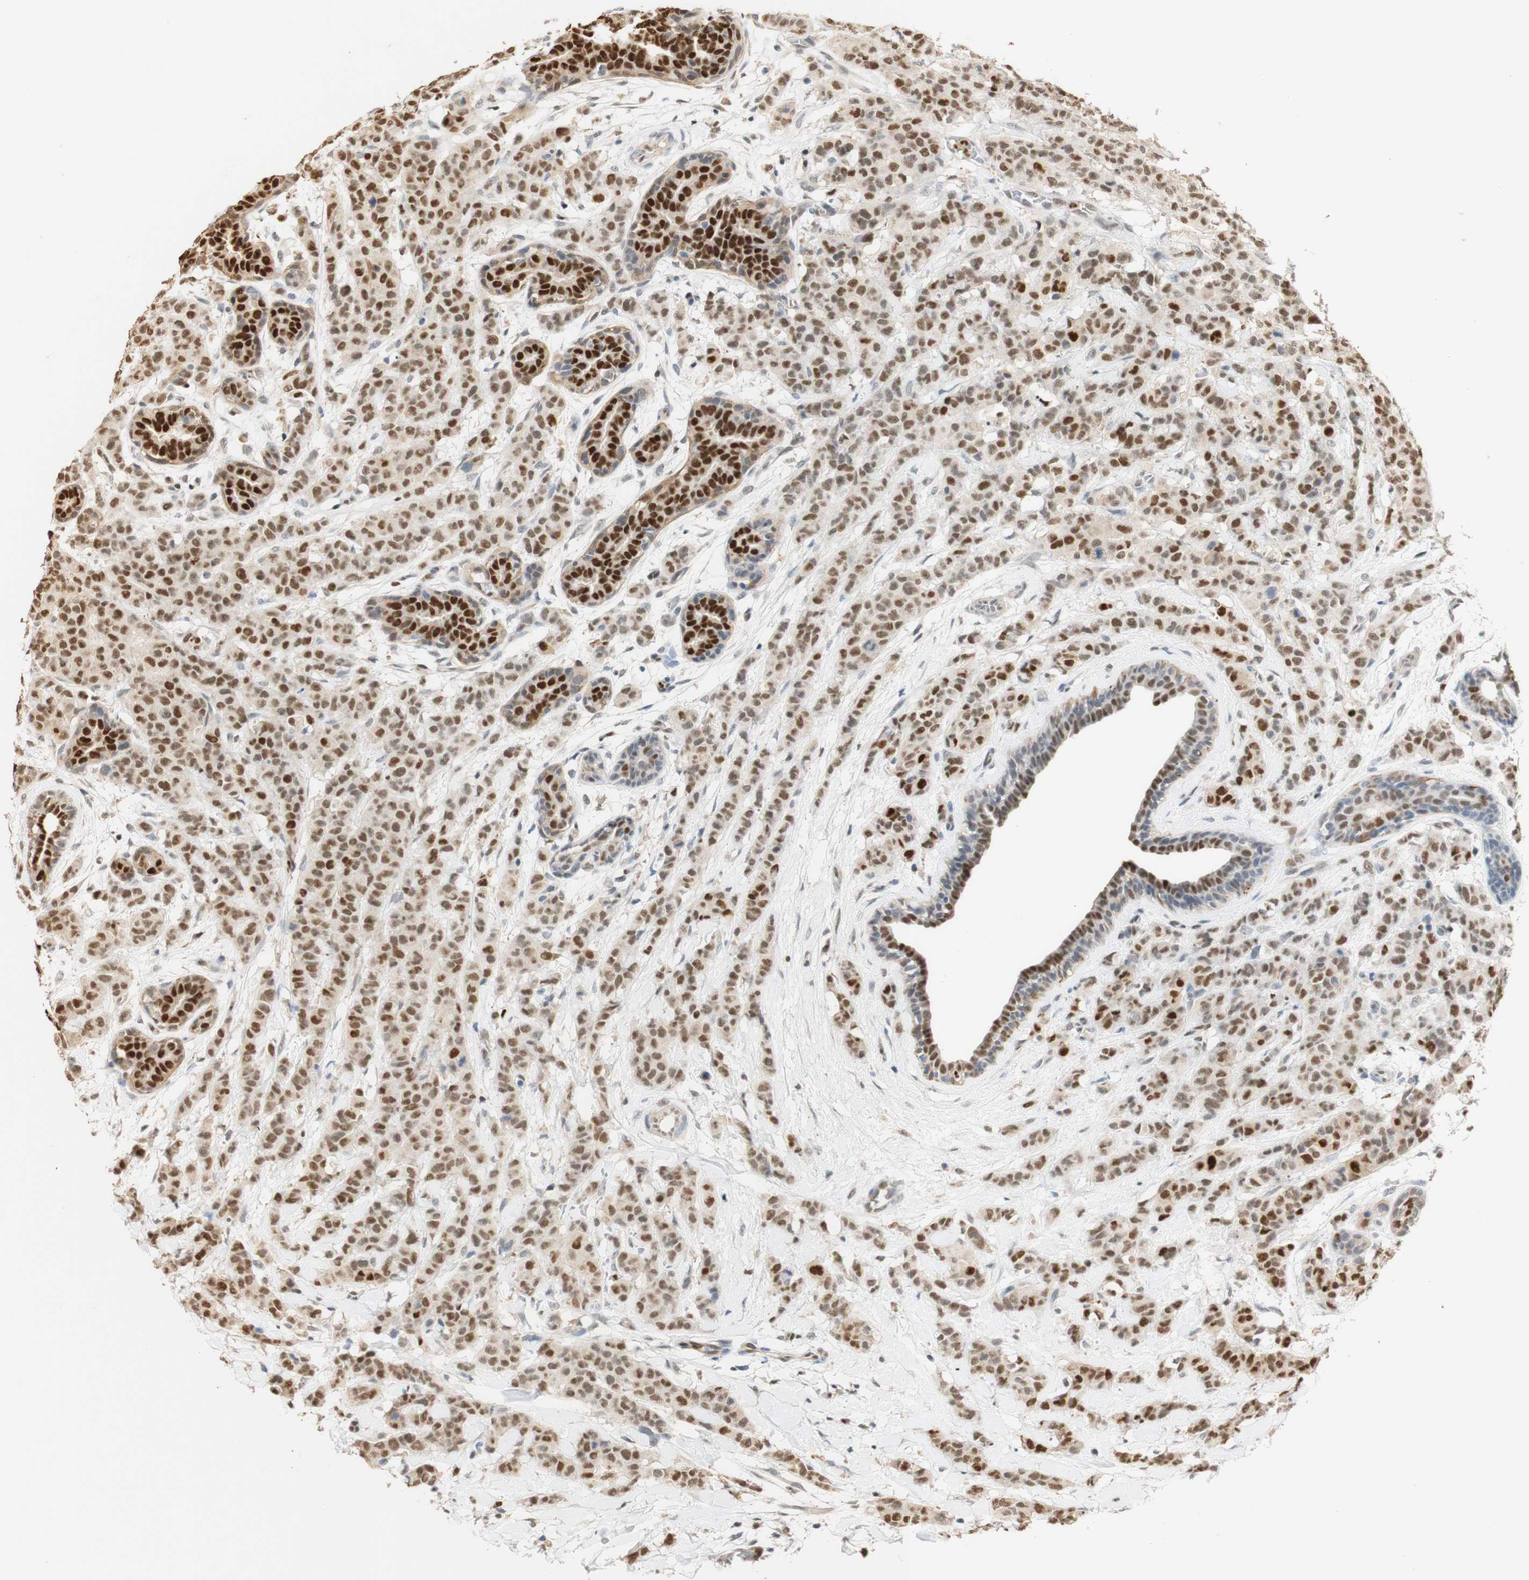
{"staining": {"intensity": "moderate", "quantity": ">75%", "location": "nuclear"}, "tissue": "breast cancer", "cell_type": "Tumor cells", "image_type": "cancer", "snomed": [{"axis": "morphology", "description": "Normal tissue, NOS"}, {"axis": "morphology", "description": "Duct carcinoma"}, {"axis": "topography", "description": "Breast"}], "caption": "Brown immunohistochemical staining in invasive ductal carcinoma (breast) exhibits moderate nuclear expression in approximately >75% of tumor cells. (DAB (3,3'-diaminobenzidine) = brown stain, brightfield microscopy at high magnification).", "gene": "MAP3K4", "patient": {"sex": "female", "age": 40}}